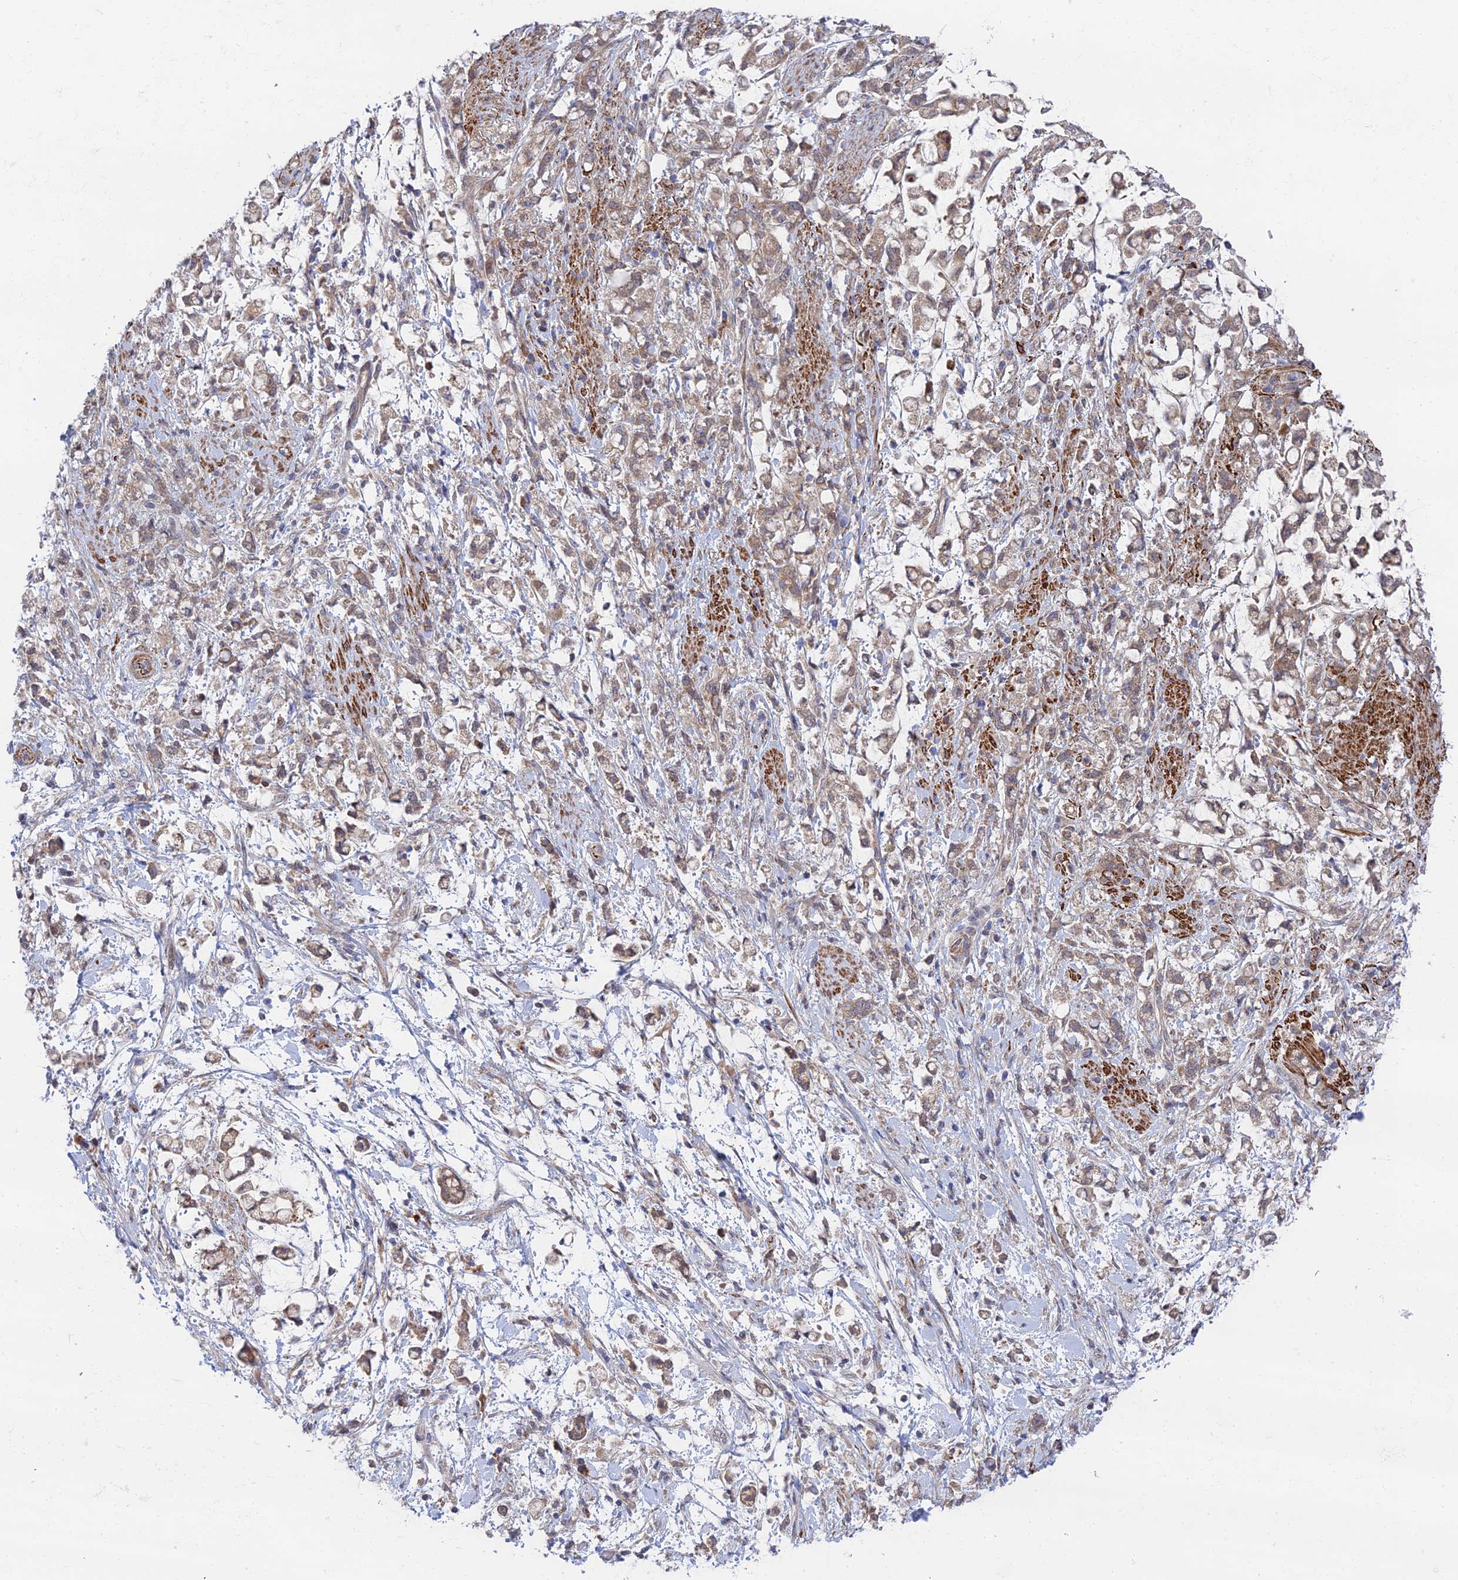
{"staining": {"intensity": "weak", "quantity": ">75%", "location": "cytoplasmic/membranous"}, "tissue": "stomach cancer", "cell_type": "Tumor cells", "image_type": "cancer", "snomed": [{"axis": "morphology", "description": "Adenocarcinoma, NOS"}, {"axis": "topography", "description": "Stomach"}], "caption": "Immunohistochemistry (IHC) of human adenocarcinoma (stomach) displays low levels of weak cytoplasmic/membranous positivity in approximately >75% of tumor cells.", "gene": "INCA1", "patient": {"sex": "female", "age": 60}}